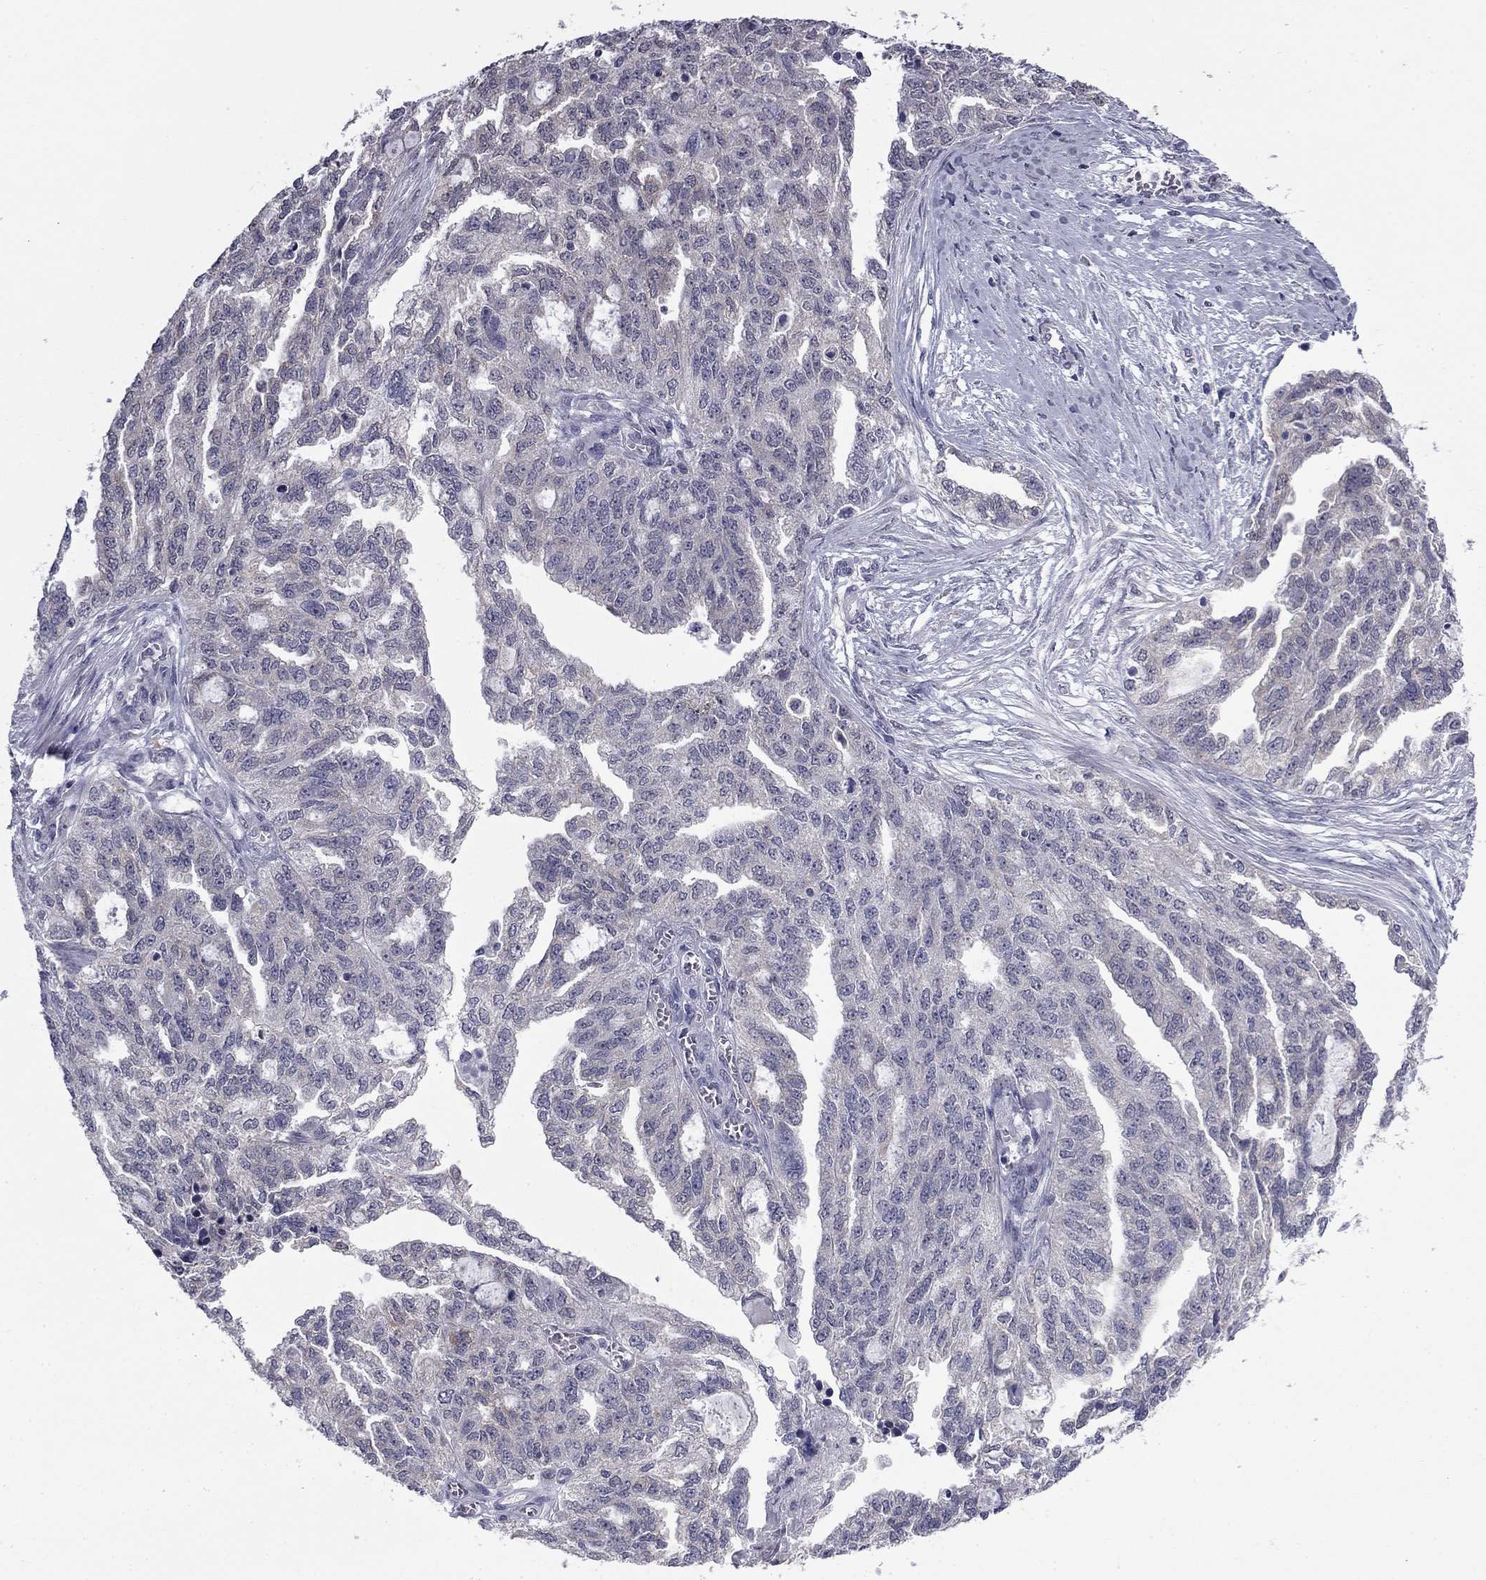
{"staining": {"intensity": "weak", "quantity": "<25%", "location": "cytoplasmic/membranous"}, "tissue": "ovarian cancer", "cell_type": "Tumor cells", "image_type": "cancer", "snomed": [{"axis": "morphology", "description": "Cystadenocarcinoma, serous, NOS"}, {"axis": "topography", "description": "Ovary"}], "caption": "Histopathology image shows no significant protein expression in tumor cells of ovarian serous cystadenocarcinoma.", "gene": "PRRT2", "patient": {"sex": "female", "age": 51}}